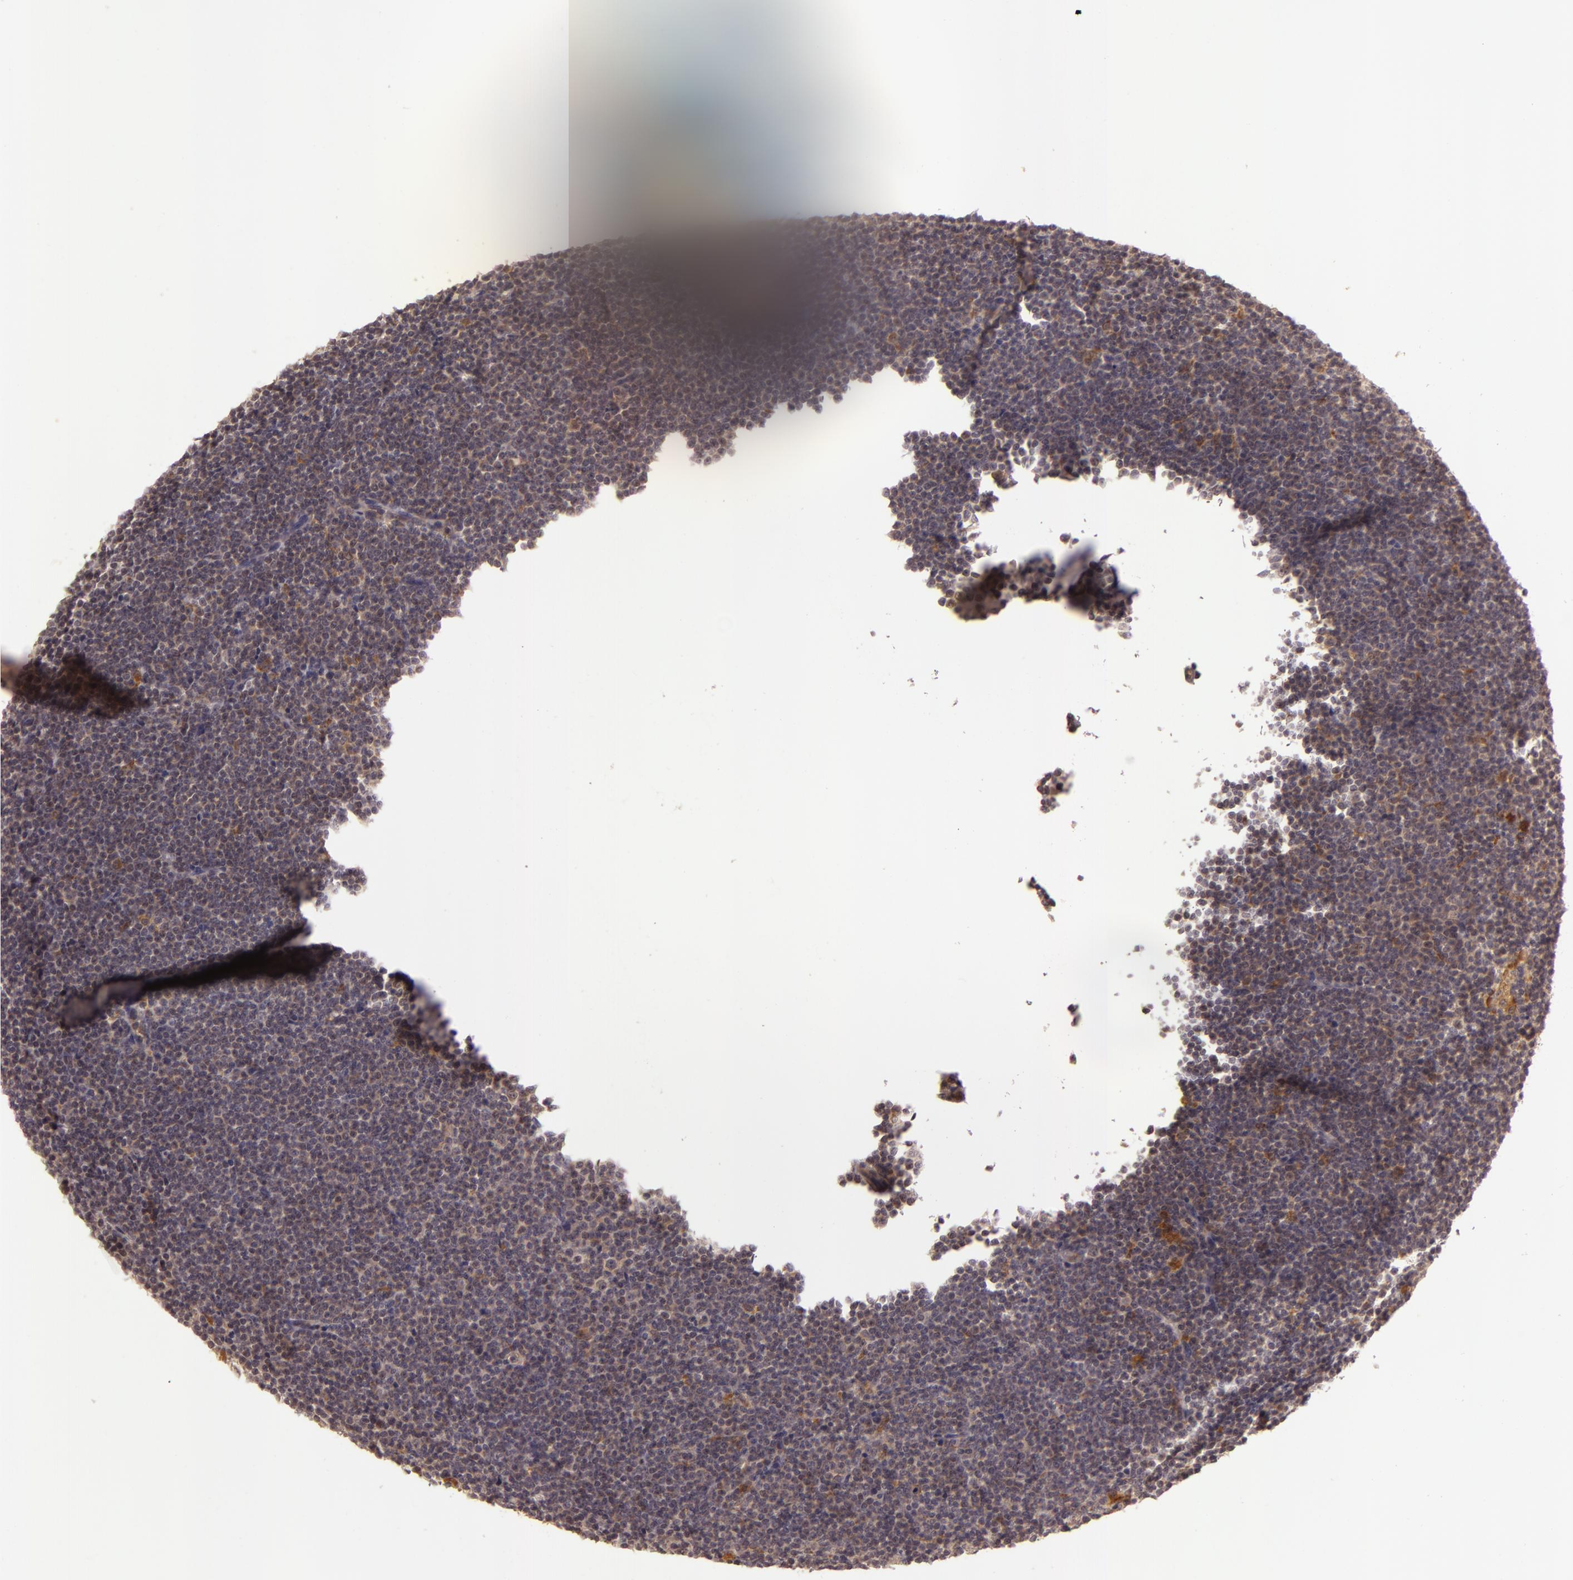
{"staining": {"intensity": "negative", "quantity": "none", "location": "none"}, "tissue": "lymphoma", "cell_type": "Tumor cells", "image_type": "cancer", "snomed": [{"axis": "morphology", "description": "Malignant lymphoma, non-Hodgkin's type, Low grade"}, {"axis": "topography", "description": "Lymph node"}], "caption": "Immunohistochemistry histopathology image of malignant lymphoma, non-Hodgkin's type (low-grade) stained for a protein (brown), which shows no positivity in tumor cells.", "gene": "PPP1R3F", "patient": {"sex": "female", "age": 69}}